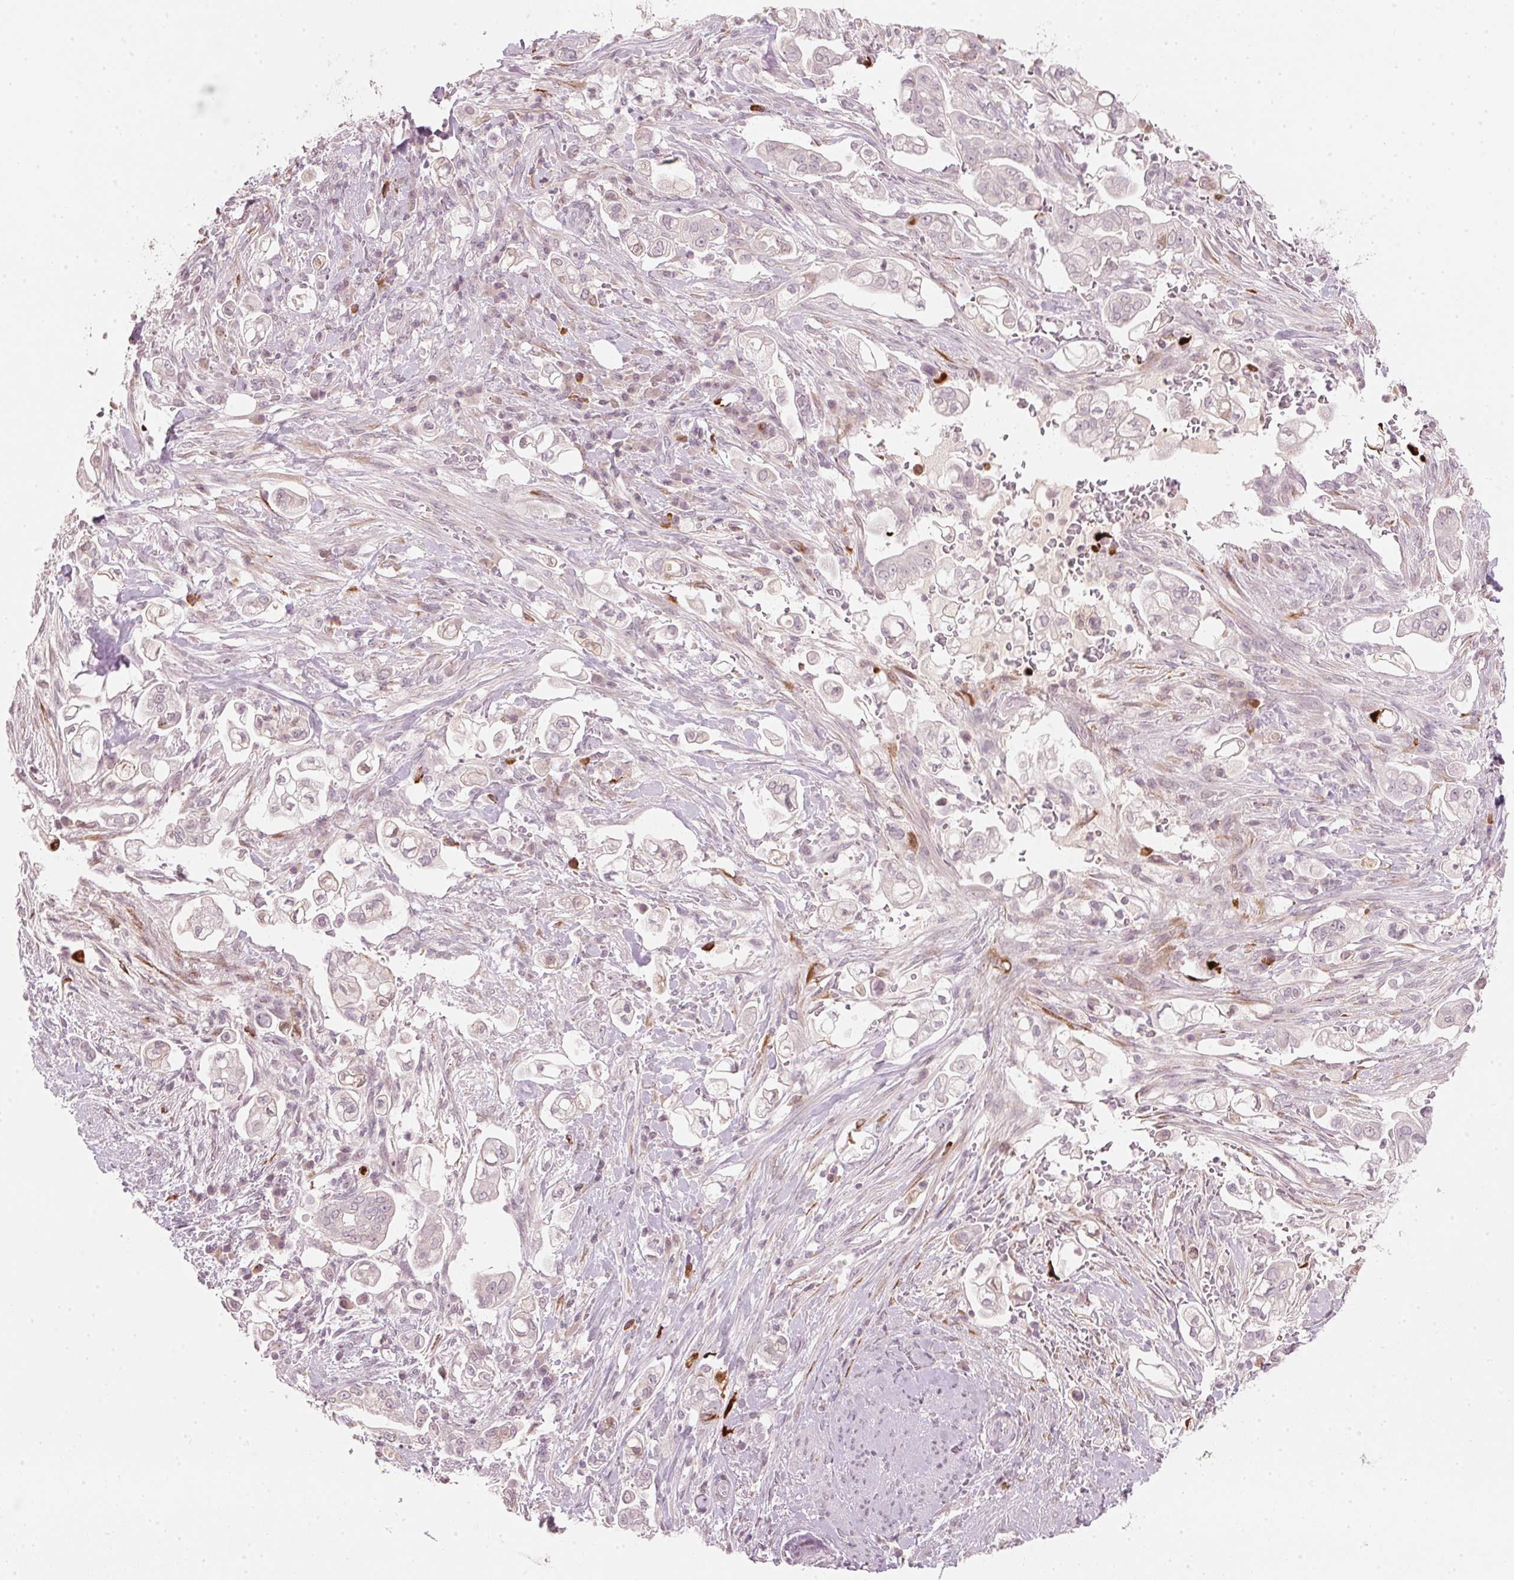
{"staining": {"intensity": "negative", "quantity": "none", "location": "none"}, "tissue": "pancreatic cancer", "cell_type": "Tumor cells", "image_type": "cancer", "snomed": [{"axis": "morphology", "description": "Adenocarcinoma, NOS"}, {"axis": "topography", "description": "Pancreas"}], "caption": "Immunohistochemistry micrograph of neoplastic tissue: human adenocarcinoma (pancreatic) stained with DAB exhibits no significant protein staining in tumor cells.", "gene": "SFRP4", "patient": {"sex": "female", "age": 69}}